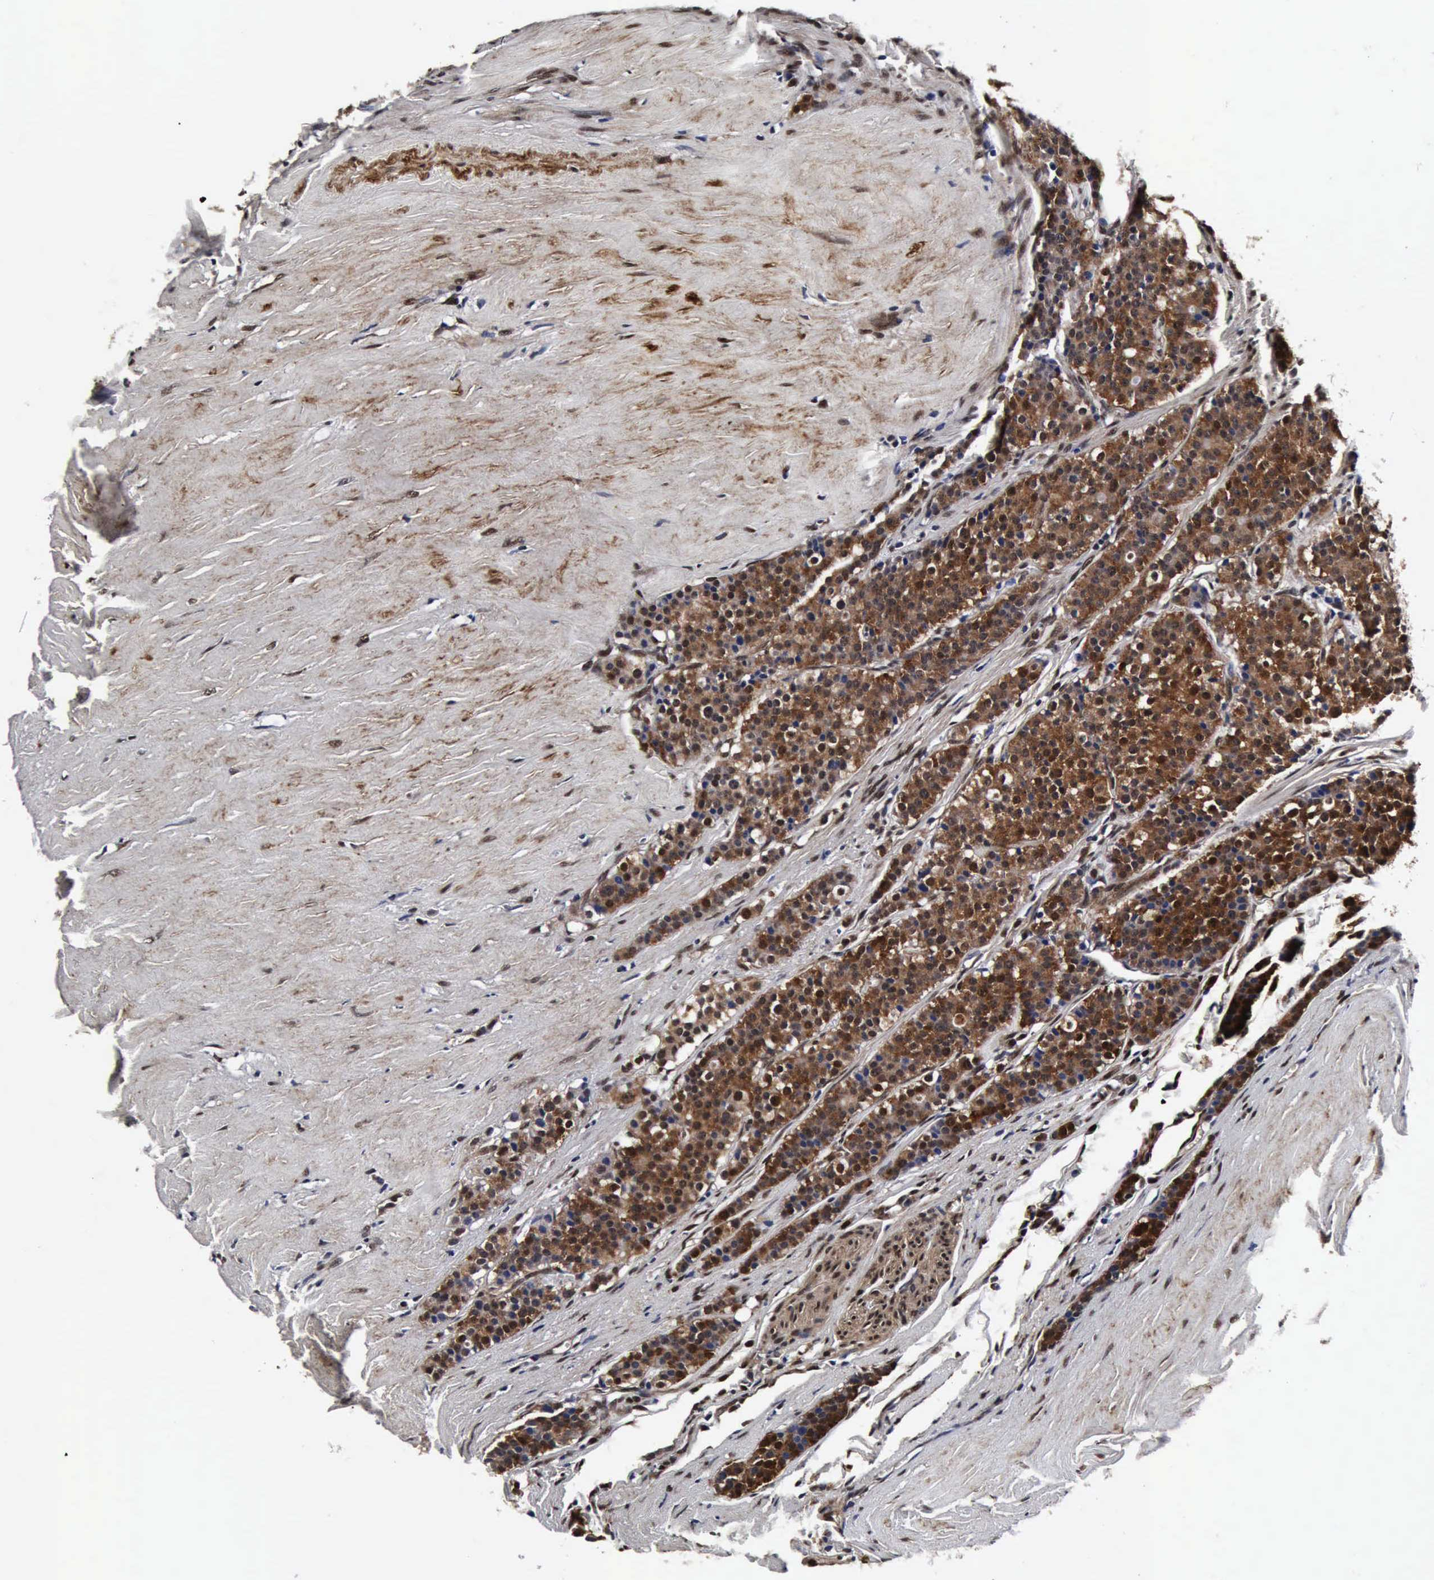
{"staining": {"intensity": "moderate", "quantity": ">75%", "location": "cytoplasmic/membranous,nuclear"}, "tissue": "carcinoid", "cell_type": "Tumor cells", "image_type": "cancer", "snomed": [{"axis": "morphology", "description": "Carcinoid, malignant, NOS"}, {"axis": "topography", "description": "Small intestine"}], "caption": "Protein expression by immunohistochemistry (IHC) demonstrates moderate cytoplasmic/membranous and nuclear positivity in approximately >75% of tumor cells in carcinoid.", "gene": "UBC", "patient": {"sex": "male", "age": 63}}